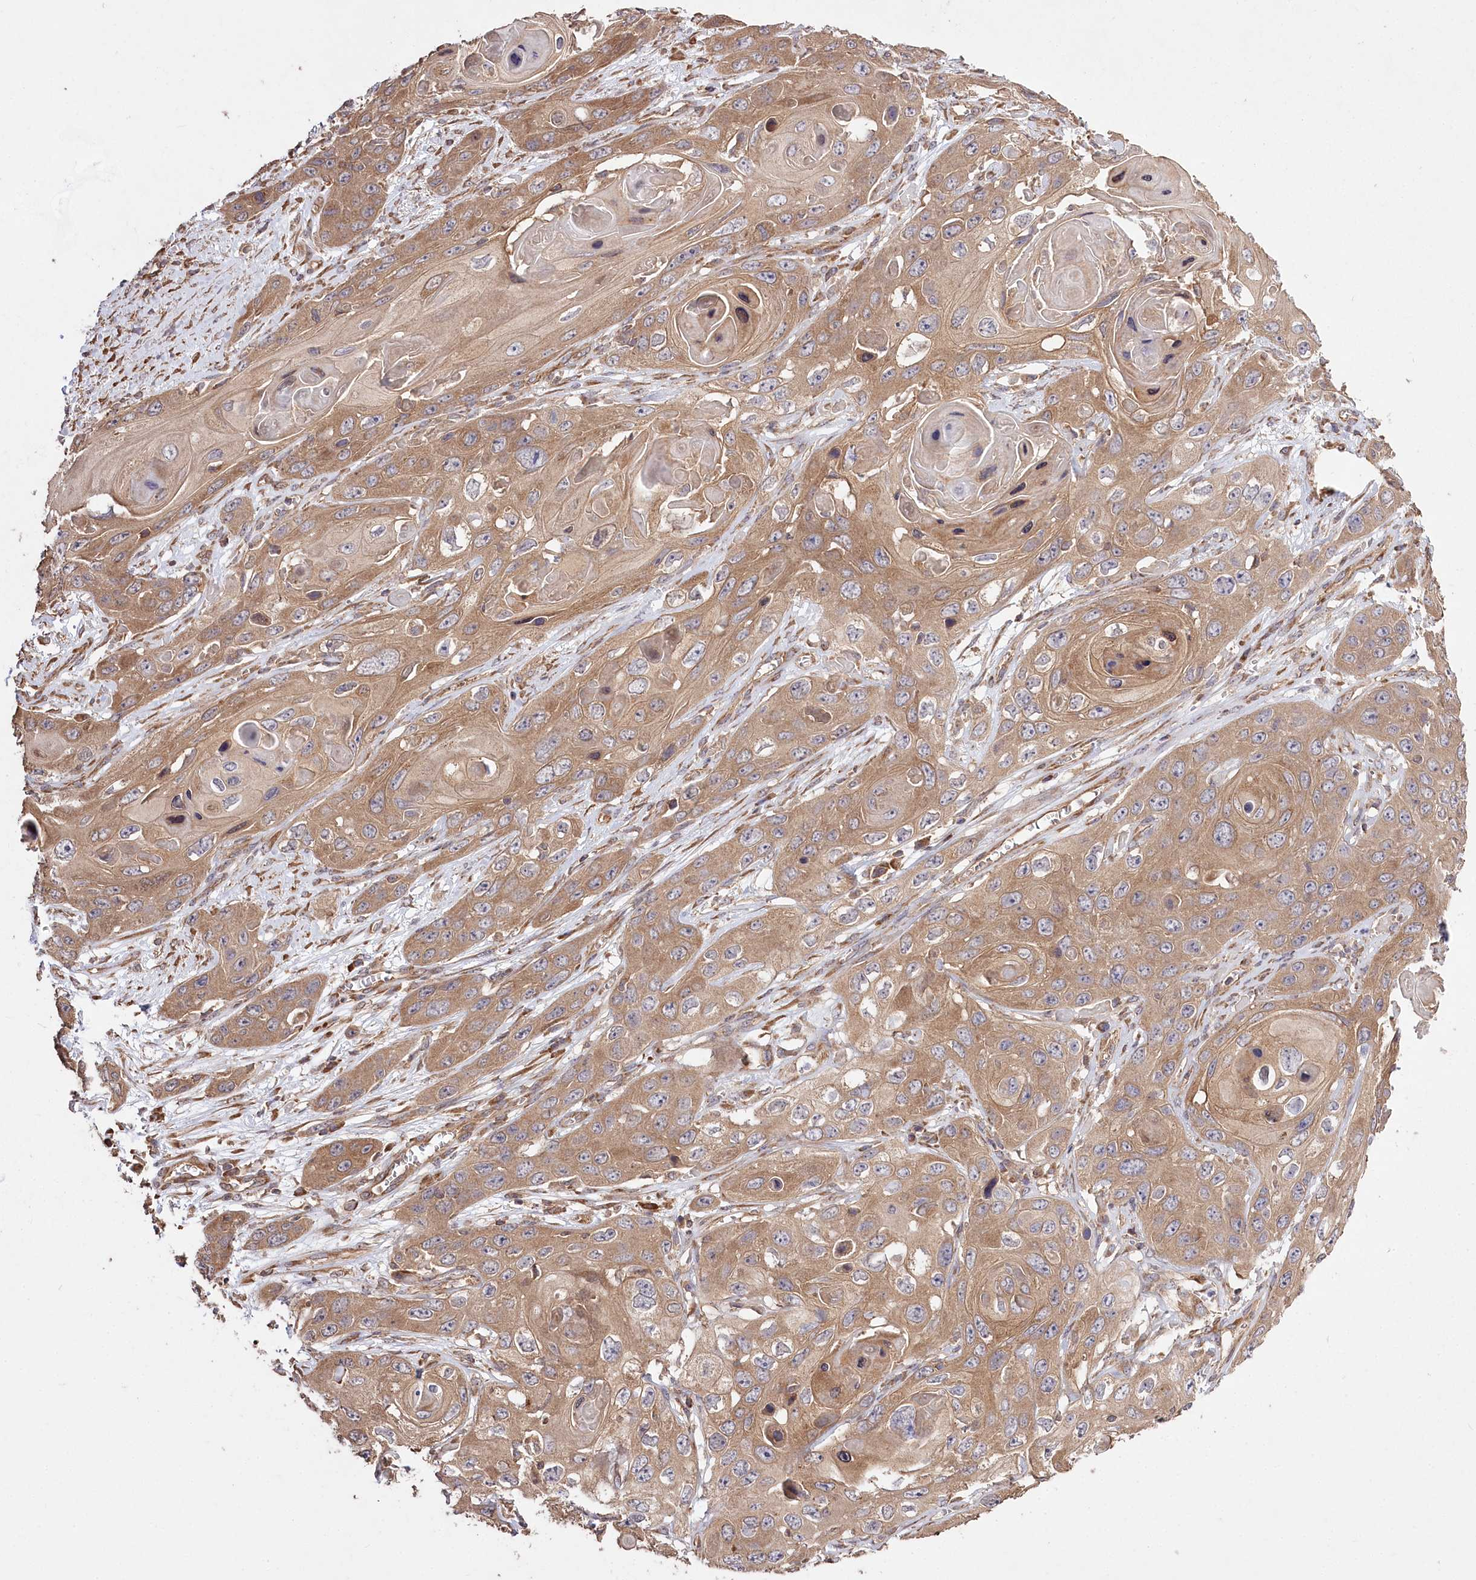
{"staining": {"intensity": "moderate", "quantity": ">75%", "location": "cytoplasmic/membranous"}, "tissue": "skin cancer", "cell_type": "Tumor cells", "image_type": "cancer", "snomed": [{"axis": "morphology", "description": "Squamous cell carcinoma, NOS"}, {"axis": "topography", "description": "Skin"}], "caption": "IHC of skin squamous cell carcinoma demonstrates medium levels of moderate cytoplasmic/membranous staining in about >75% of tumor cells.", "gene": "PRSS53", "patient": {"sex": "male", "age": 55}}